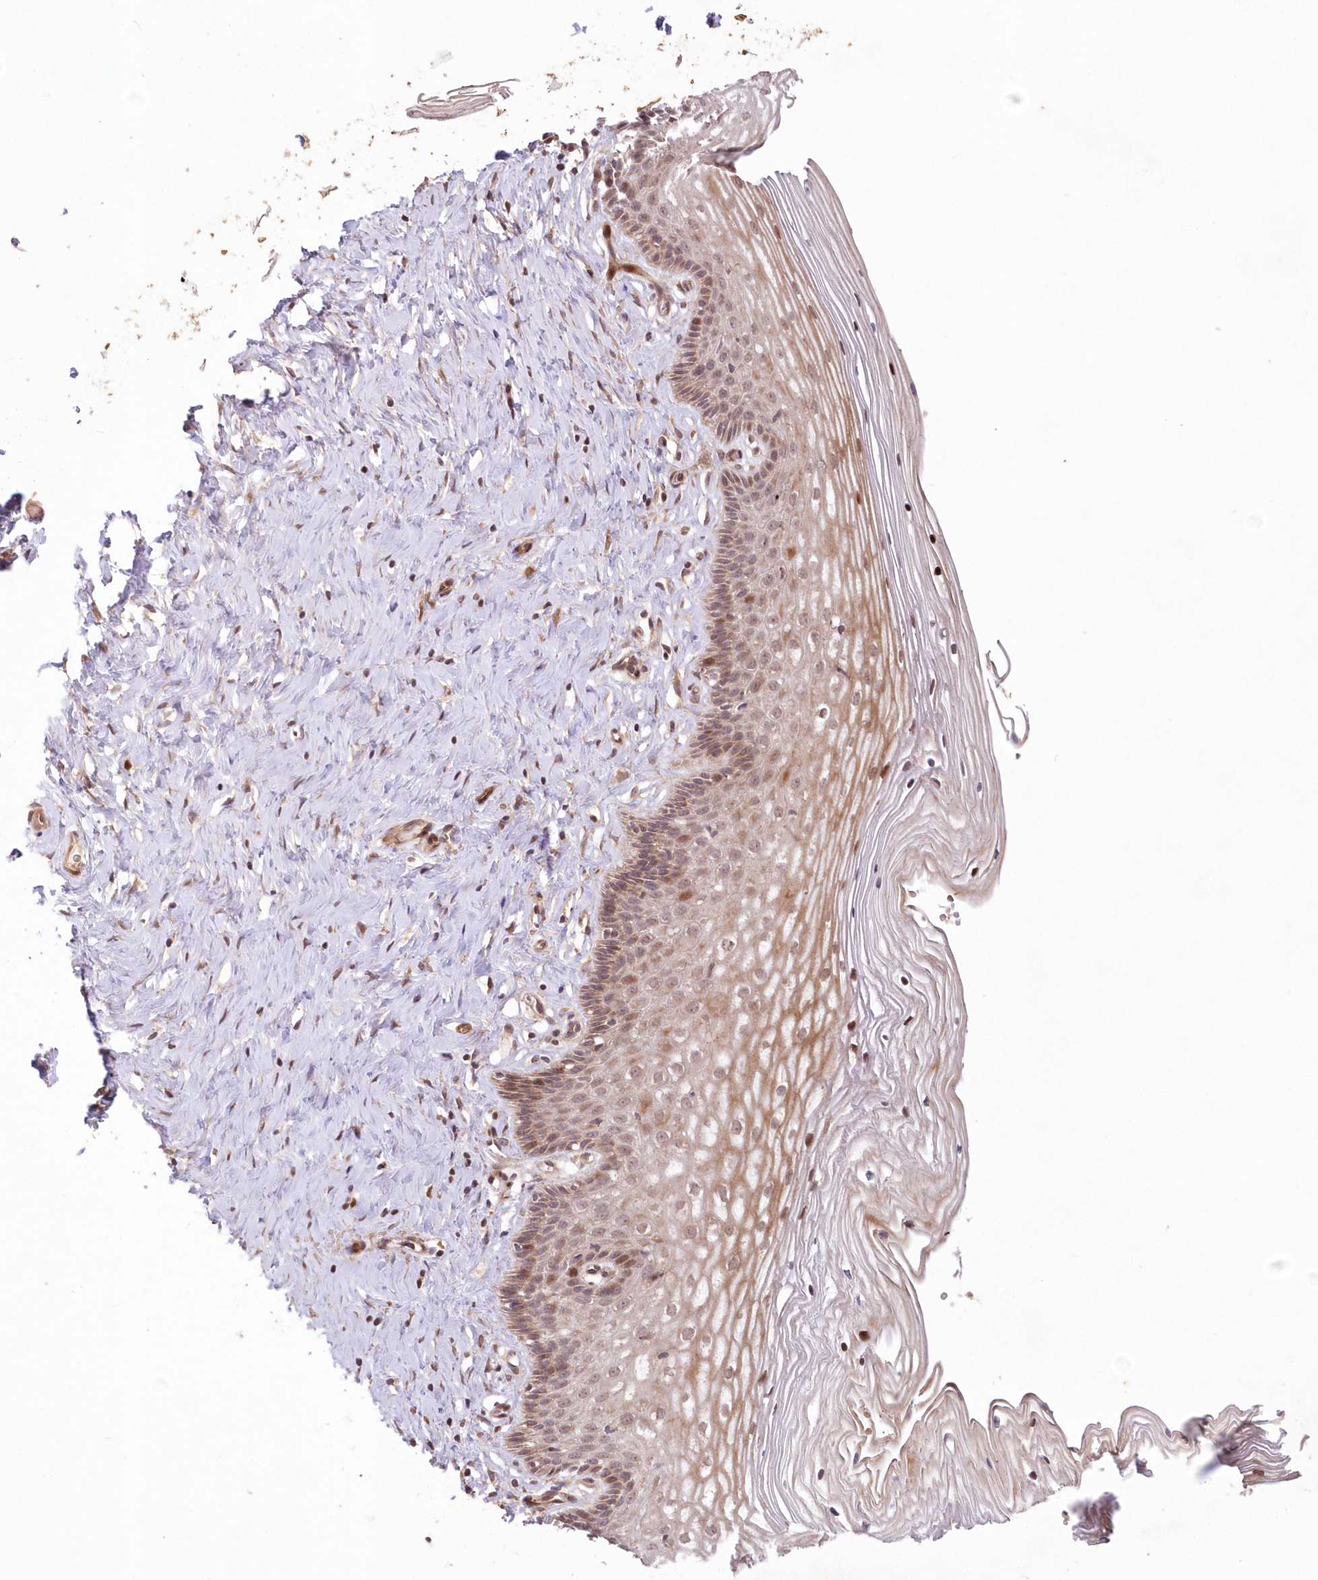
{"staining": {"intensity": "moderate", "quantity": ">75%", "location": "cytoplasmic/membranous,nuclear"}, "tissue": "cervix", "cell_type": "Glandular cells", "image_type": "normal", "snomed": [{"axis": "morphology", "description": "Normal tissue, NOS"}, {"axis": "topography", "description": "Cervix"}], "caption": "Unremarkable cervix was stained to show a protein in brown. There is medium levels of moderate cytoplasmic/membranous,nuclear expression in approximately >75% of glandular cells. The staining was performed using DAB (3,3'-diaminobenzidine), with brown indicating positive protein expression. Nuclei are stained blue with hematoxylin.", "gene": "UBTD2", "patient": {"sex": "female", "age": 33}}